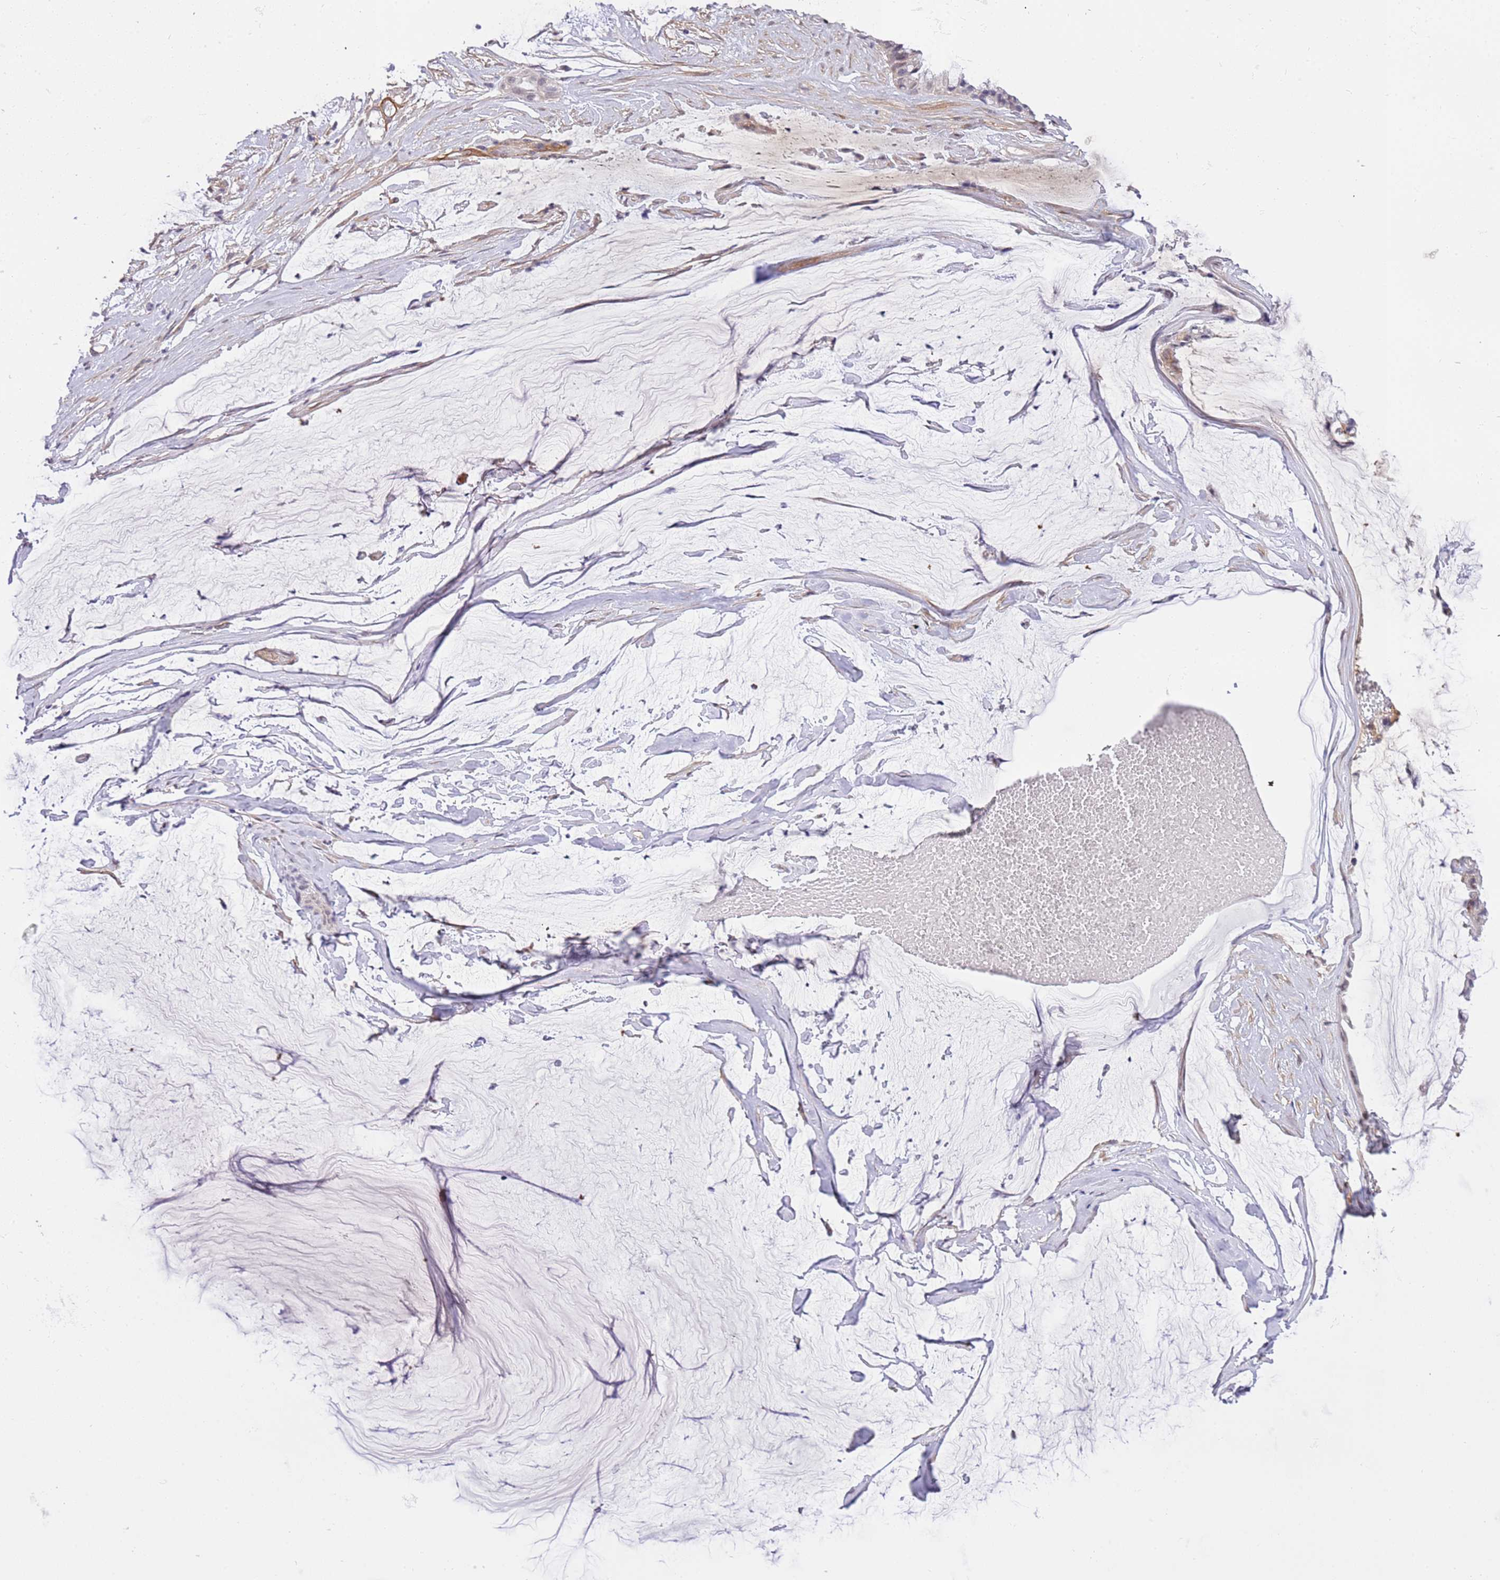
{"staining": {"intensity": "negative", "quantity": "none", "location": "none"}, "tissue": "ovarian cancer", "cell_type": "Tumor cells", "image_type": "cancer", "snomed": [{"axis": "morphology", "description": "Cystadenocarcinoma, mucinous, NOS"}, {"axis": "topography", "description": "Ovary"}], "caption": "High power microscopy micrograph of an IHC photomicrograph of ovarian mucinous cystadenocarcinoma, revealing no significant expression in tumor cells.", "gene": "MAGEF1", "patient": {"sex": "female", "age": 39}}